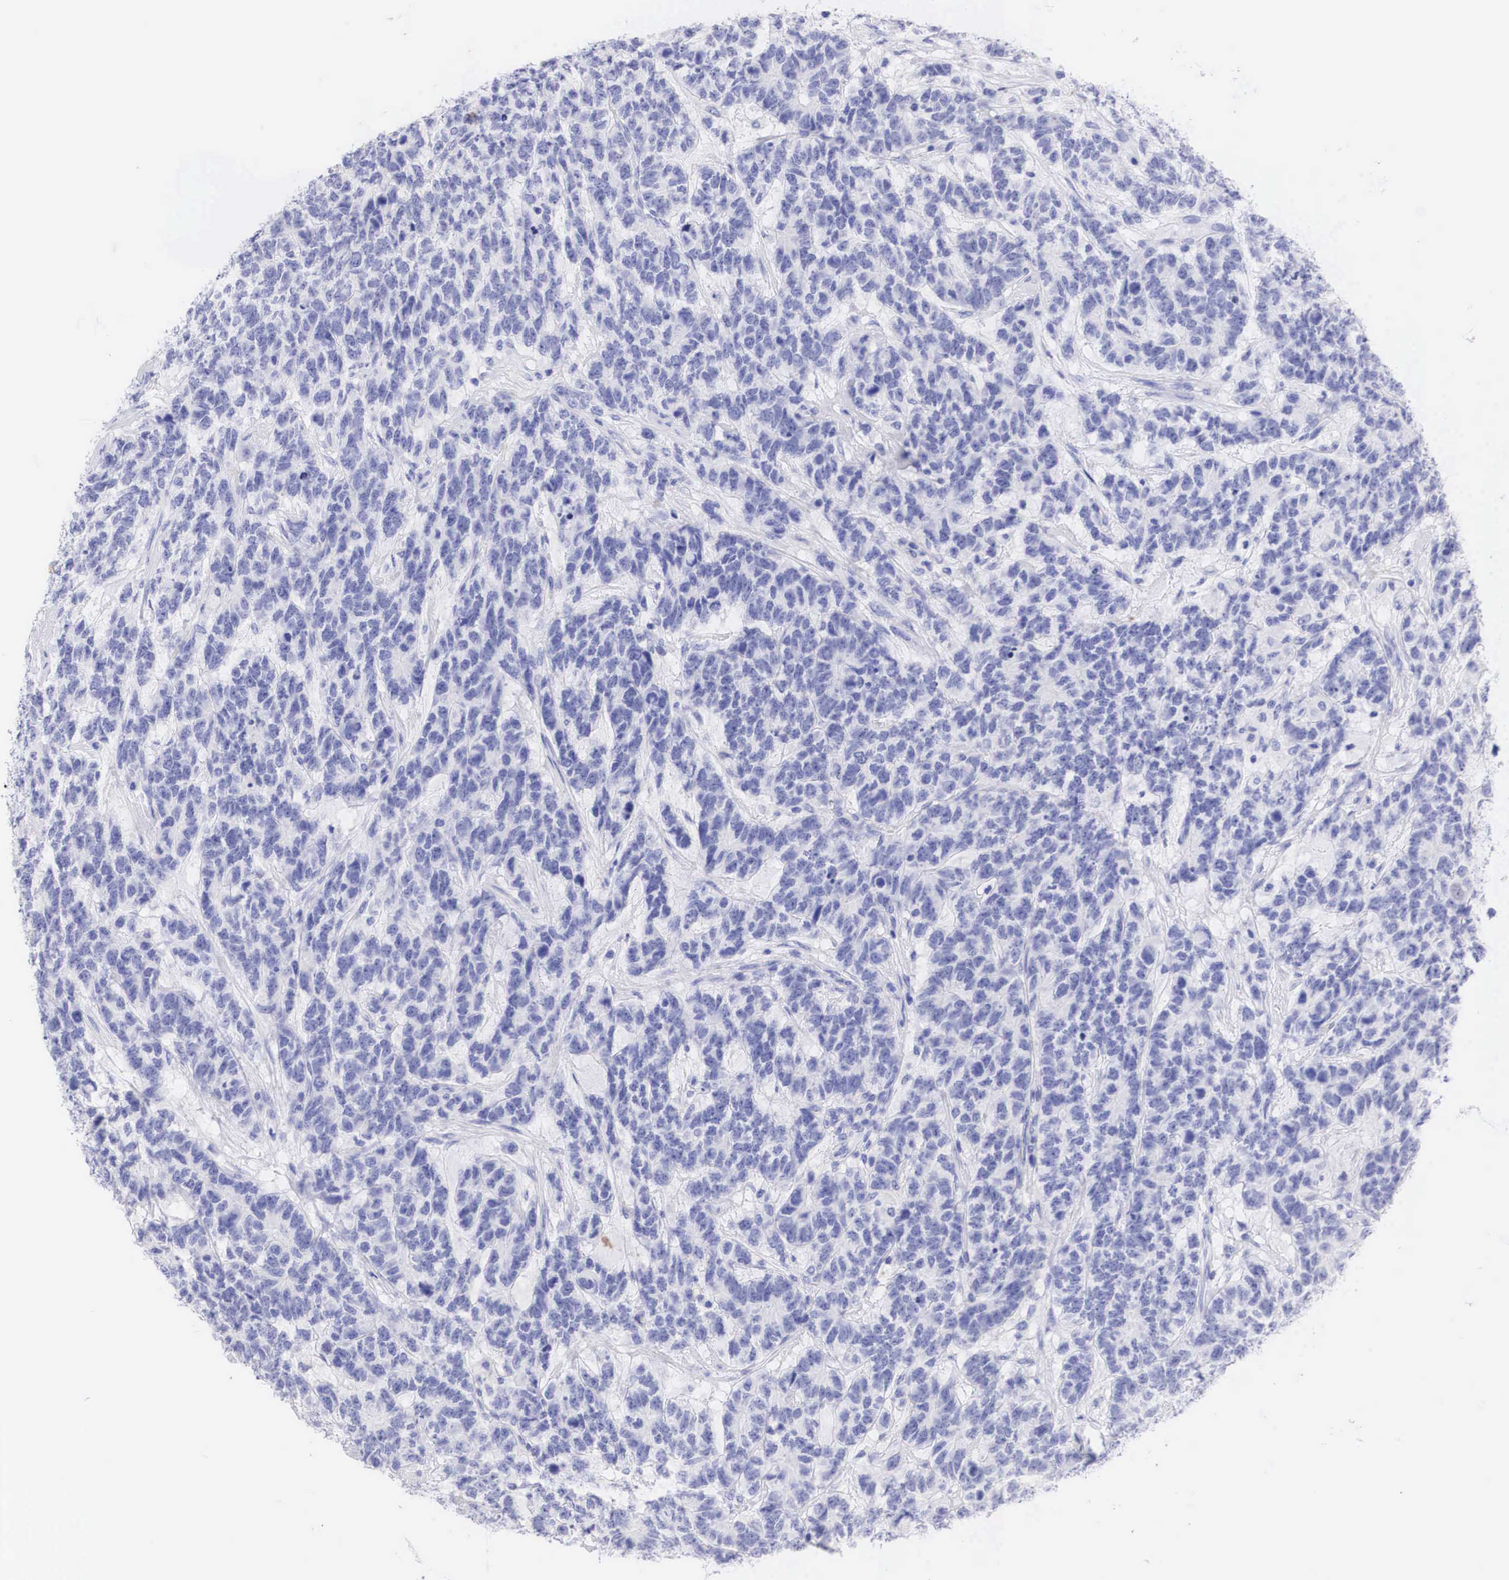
{"staining": {"intensity": "negative", "quantity": "none", "location": "none"}, "tissue": "testis cancer", "cell_type": "Tumor cells", "image_type": "cancer", "snomed": [{"axis": "morphology", "description": "Carcinoma, Embryonal, NOS"}, {"axis": "topography", "description": "Testis"}], "caption": "IHC image of neoplastic tissue: human testis cancer stained with DAB (3,3'-diaminobenzidine) reveals no significant protein positivity in tumor cells. Nuclei are stained in blue.", "gene": "TYR", "patient": {"sex": "male", "age": 26}}